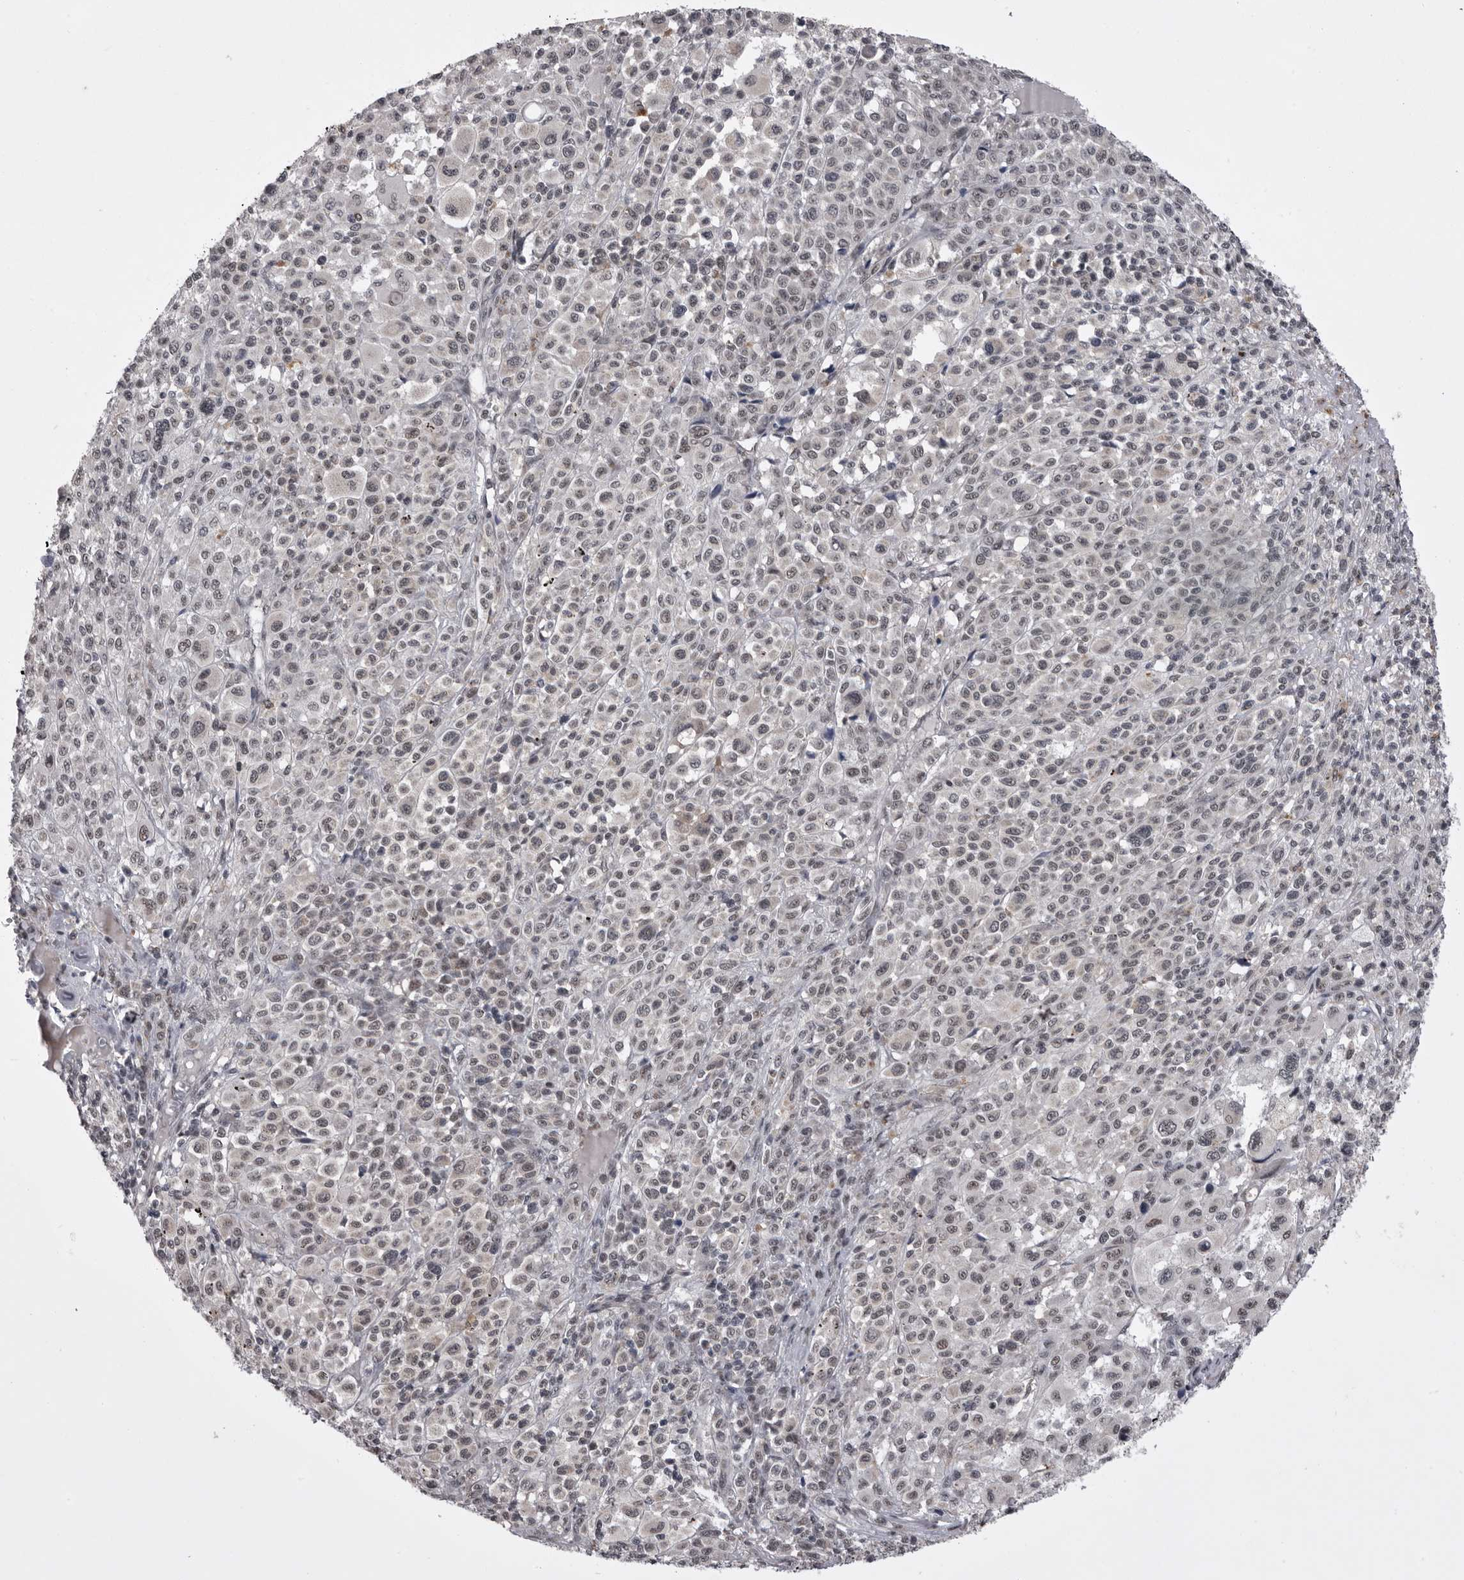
{"staining": {"intensity": "negative", "quantity": "none", "location": "none"}, "tissue": "melanoma", "cell_type": "Tumor cells", "image_type": "cancer", "snomed": [{"axis": "morphology", "description": "Malignant melanoma, Metastatic site"}, {"axis": "topography", "description": "Skin"}], "caption": "Melanoma stained for a protein using immunohistochemistry (IHC) displays no positivity tumor cells.", "gene": "PRPF3", "patient": {"sex": "female", "age": 74}}